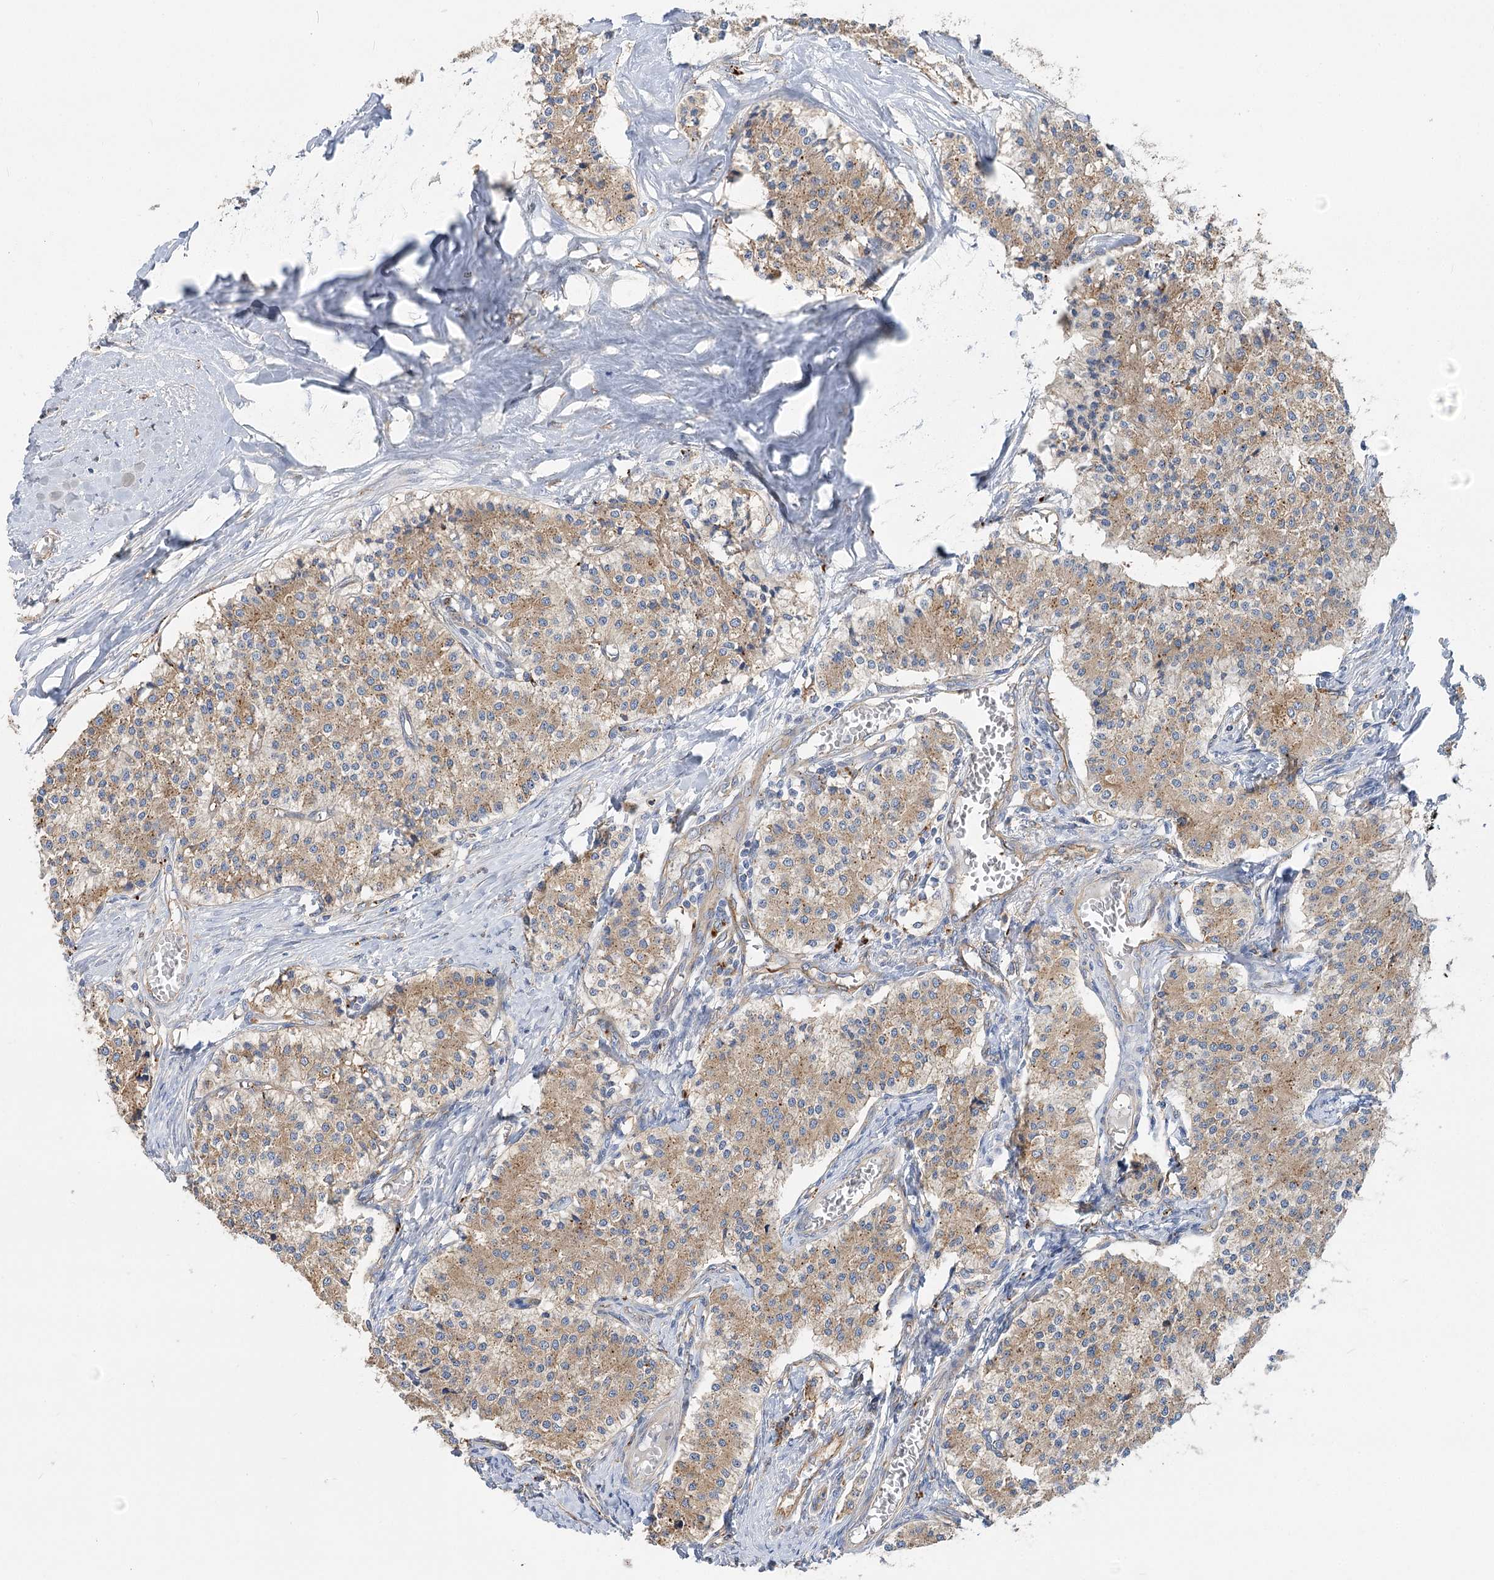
{"staining": {"intensity": "moderate", "quantity": ">75%", "location": "cytoplasmic/membranous"}, "tissue": "carcinoid", "cell_type": "Tumor cells", "image_type": "cancer", "snomed": [{"axis": "morphology", "description": "Carcinoid, malignant, NOS"}, {"axis": "topography", "description": "Colon"}], "caption": "Brown immunohistochemical staining in human carcinoid (malignant) exhibits moderate cytoplasmic/membranous expression in about >75% of tumor cells.", "gene": "GUSB", "patient": {"sex": "female", "age": 52}}